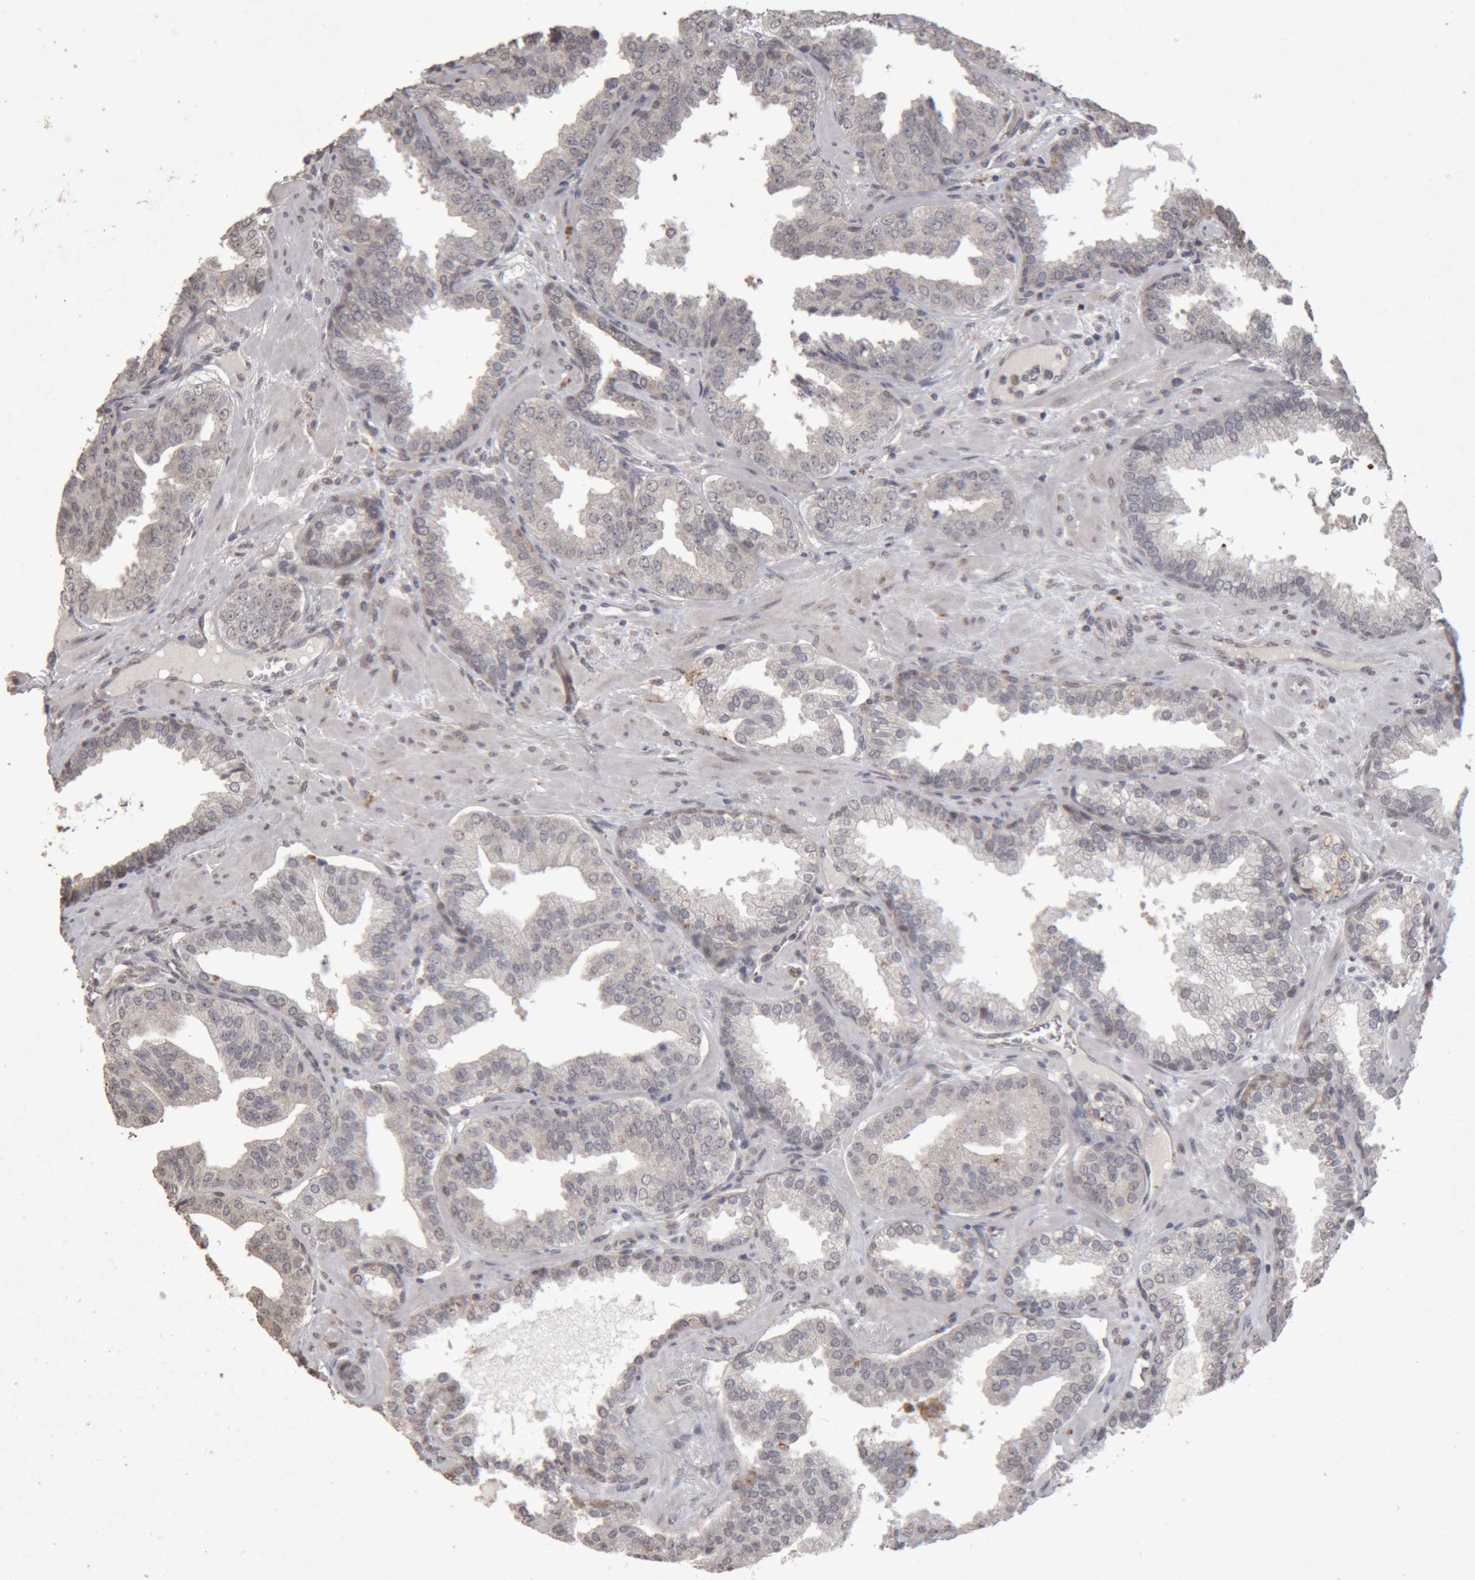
{"staining": {"intensity": "negative", "quantity": "none", "location": "none"}, "tissue": "prostate cancer", "cell_type": "Tumor cells", "image_type": "cancer", "snomed": [{"axis": "morphology", "description": "Adenocarcinoma, Low grade"}, {"axis": "topography", "description": "Prostate"}], "caption": "DAB (3,3'-diaminobenzidine) immunohistochemical staining of human prostate low-grade adenocarcinoma demonstrates no significant positivity in tumor cells.", "gene": "MEP1A", "patient": {"sex": "male", "age": 62}}